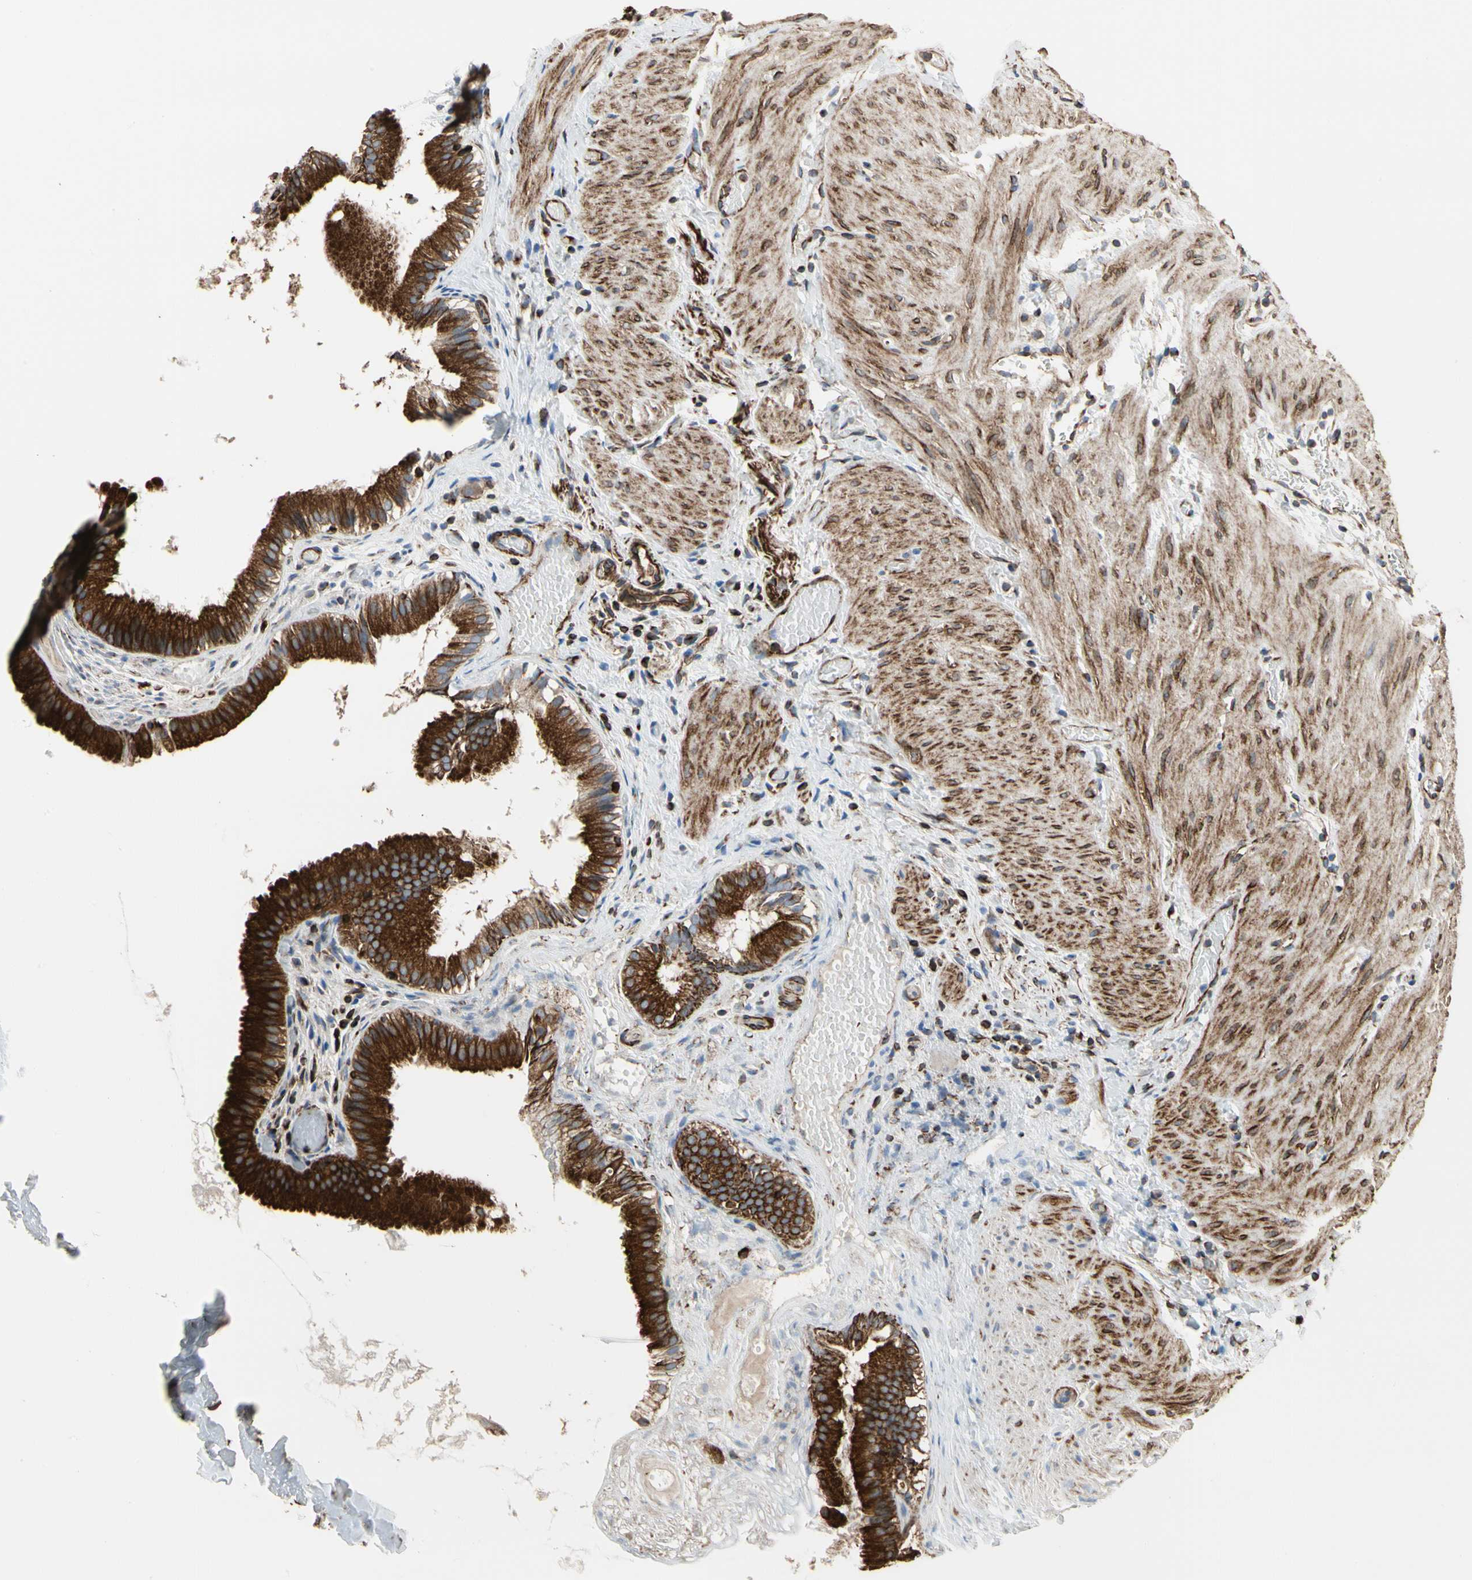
{"staining": {"intensity": "strong", "quantity": ">75%", "location": "cytoplasmic/membranous"}, "tissue": "gallbladder", "cell_type": "Glandular cells", "image_type": "normal", "snomed": [{"axis": "morphology", "description": "Normal tissue, NOS"}, {"axis": "topography", "description": "Gallbladder"}], "caption": "This is a micrograph of IHC staining of benign gallbladder, which shows strong staining in the cytoplasmic/membranous of glandular cells.", "gene": "TUBA1A", "patient": {"sex": "female", "age": 26}}